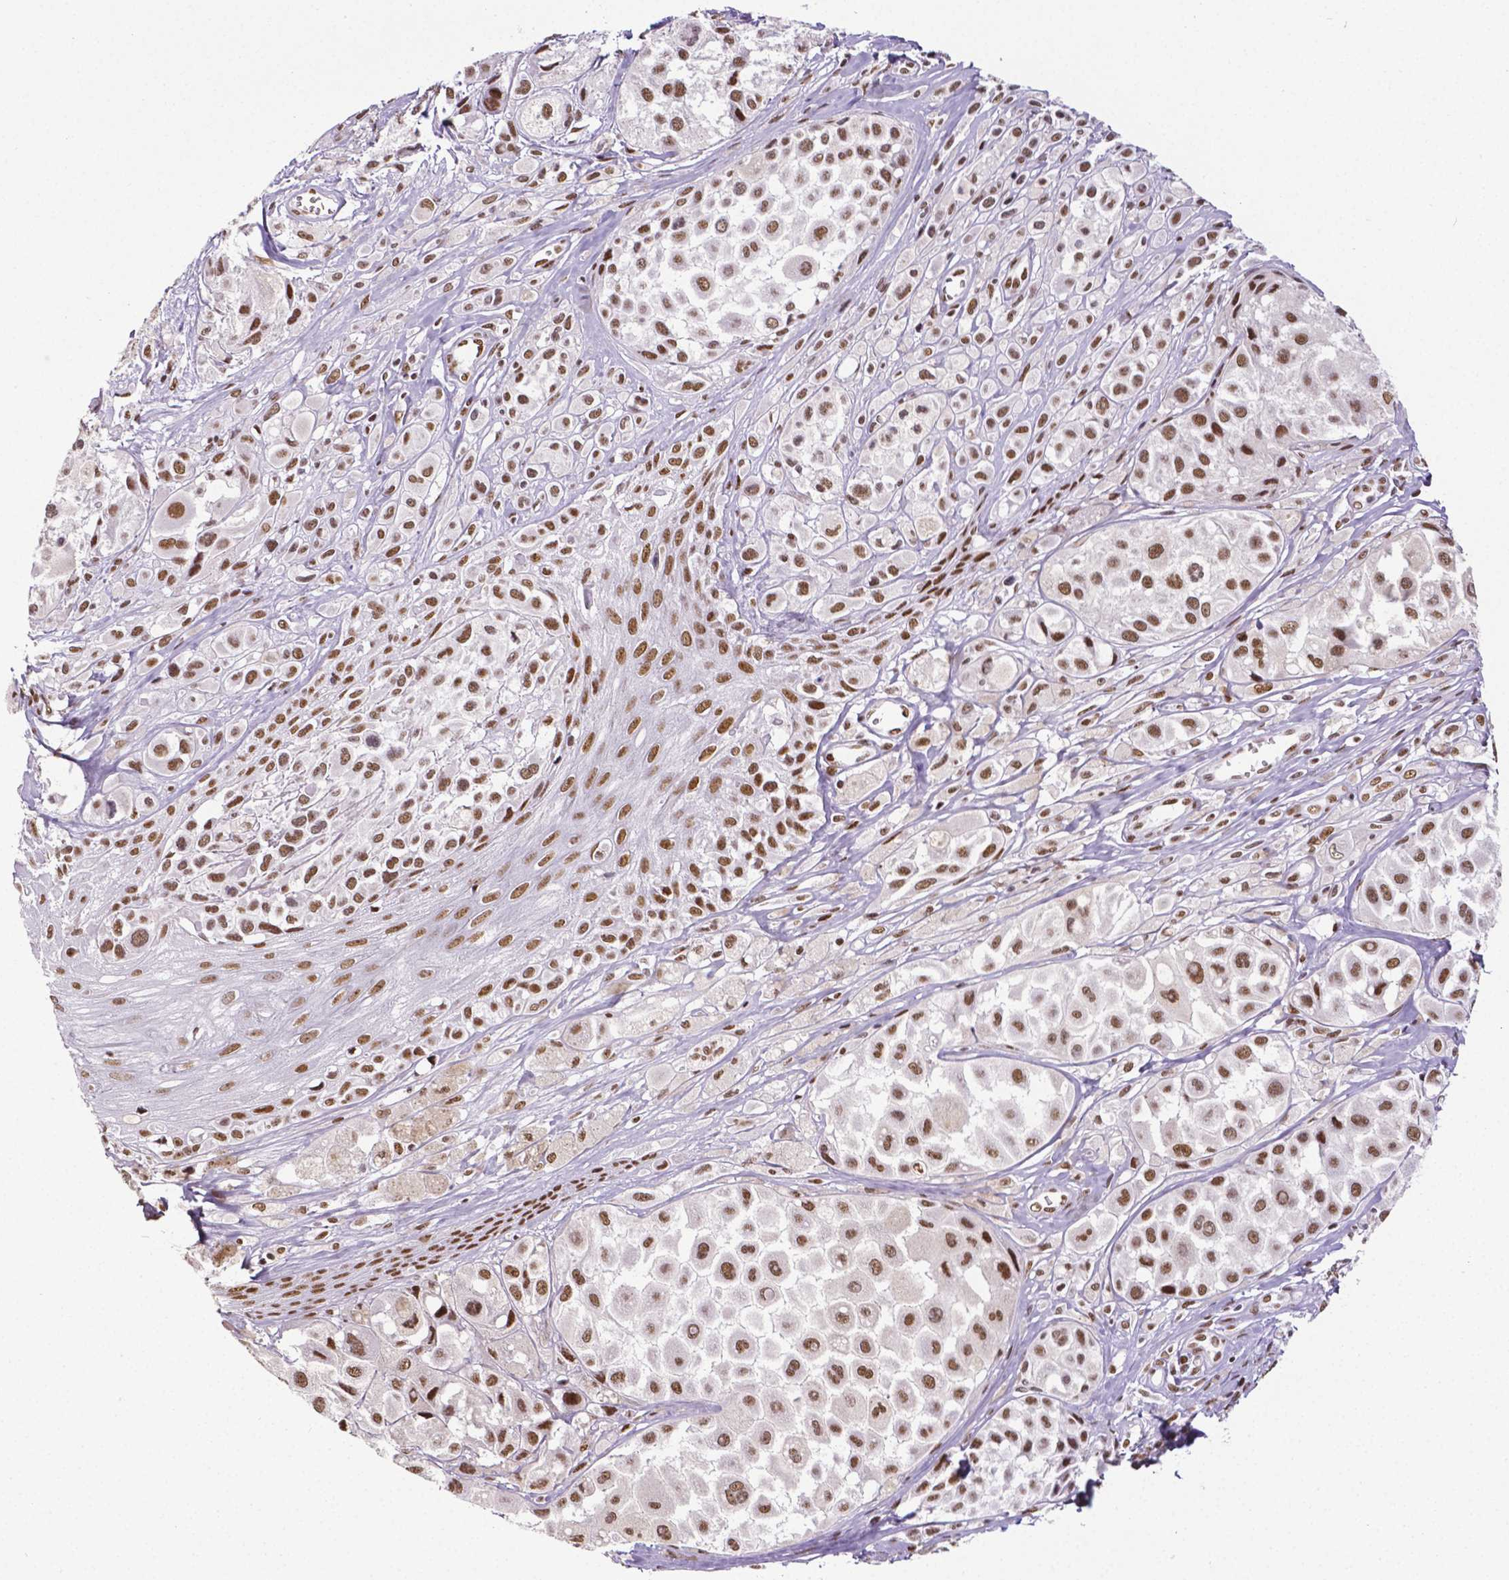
{"staining": {"intensity": "strong", "quantity": ">75%", "location": "nuclear"}, "tissue": "melanoma", "cell_type": "Tumor cells", "image_type": "cancer", "snomed": [{"axis": "morphology", "description": "Malignant melanoma, NOS"}, {"axis": "topography", "description": "Skin"}], "caption": "Malignant melanoma tissue shows strong nuclear staining in about >75% of tumor cells, visualized by immunohistochemistry.", "gene": "REST", "patient": {"sex": "male", "age": 77}}